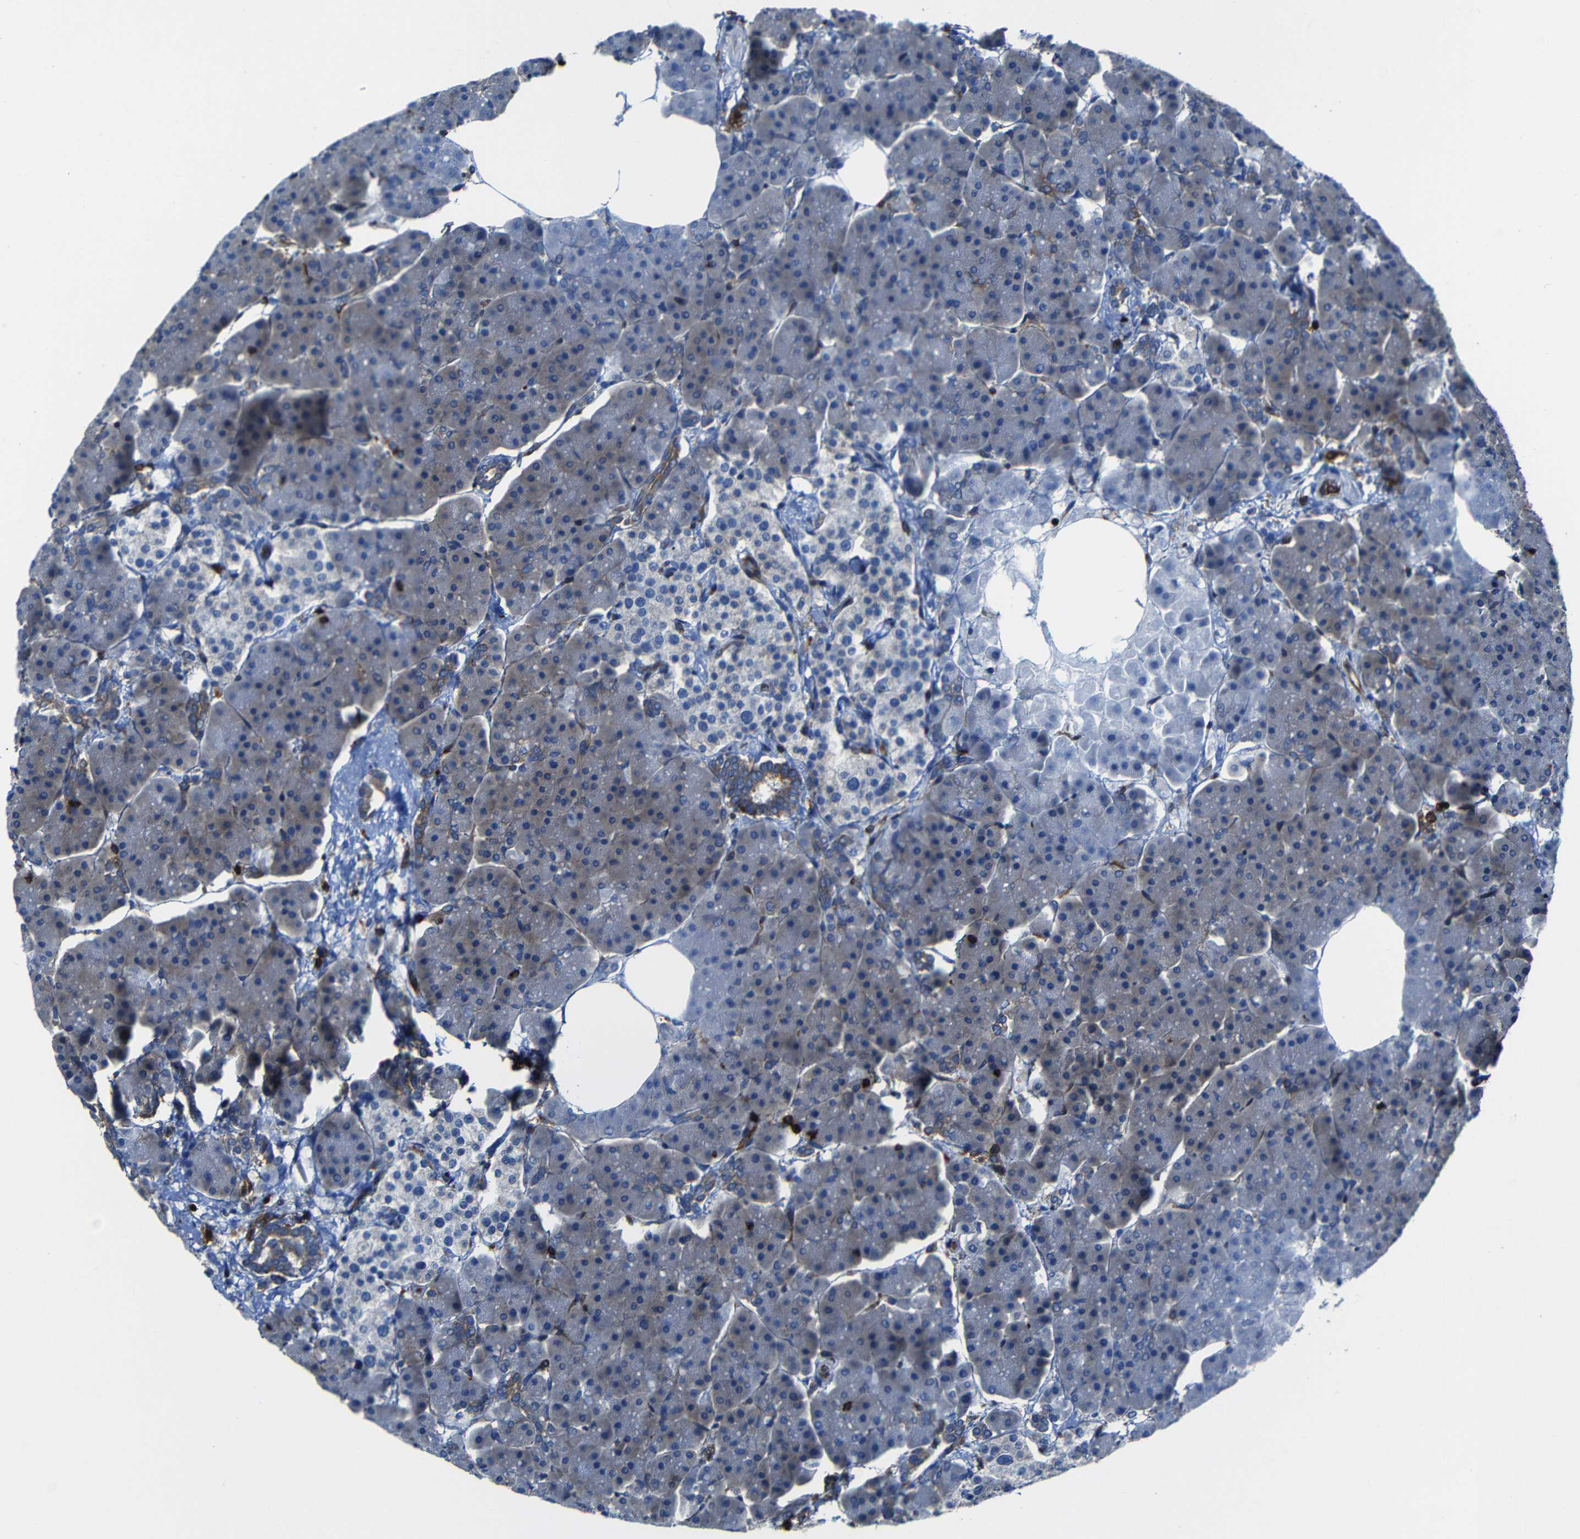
{"staining": {"intensity": "moderate", "quantity": ">75%", "location": "cytoplasmic/membranous"}, "tissue": "pancreas", "cell_type": "Exocrine glandular cells", "image_type": "normal", "snomed": [{"axis": "morphology", "description": "Normal tissue, NOS"}, {"axis": "topography", "description": "Pancreas"}], "caption": "DAB (3,3'-diaminobenzidine) immunohistochemical staining of benign human pancreas demonstrates moderate cytoplasmic/membranous protein positivity in about >75% of exocrine glandular cells.", "gene": "ARHGEF1", "patient": {"sex": "female", "age": 70}}